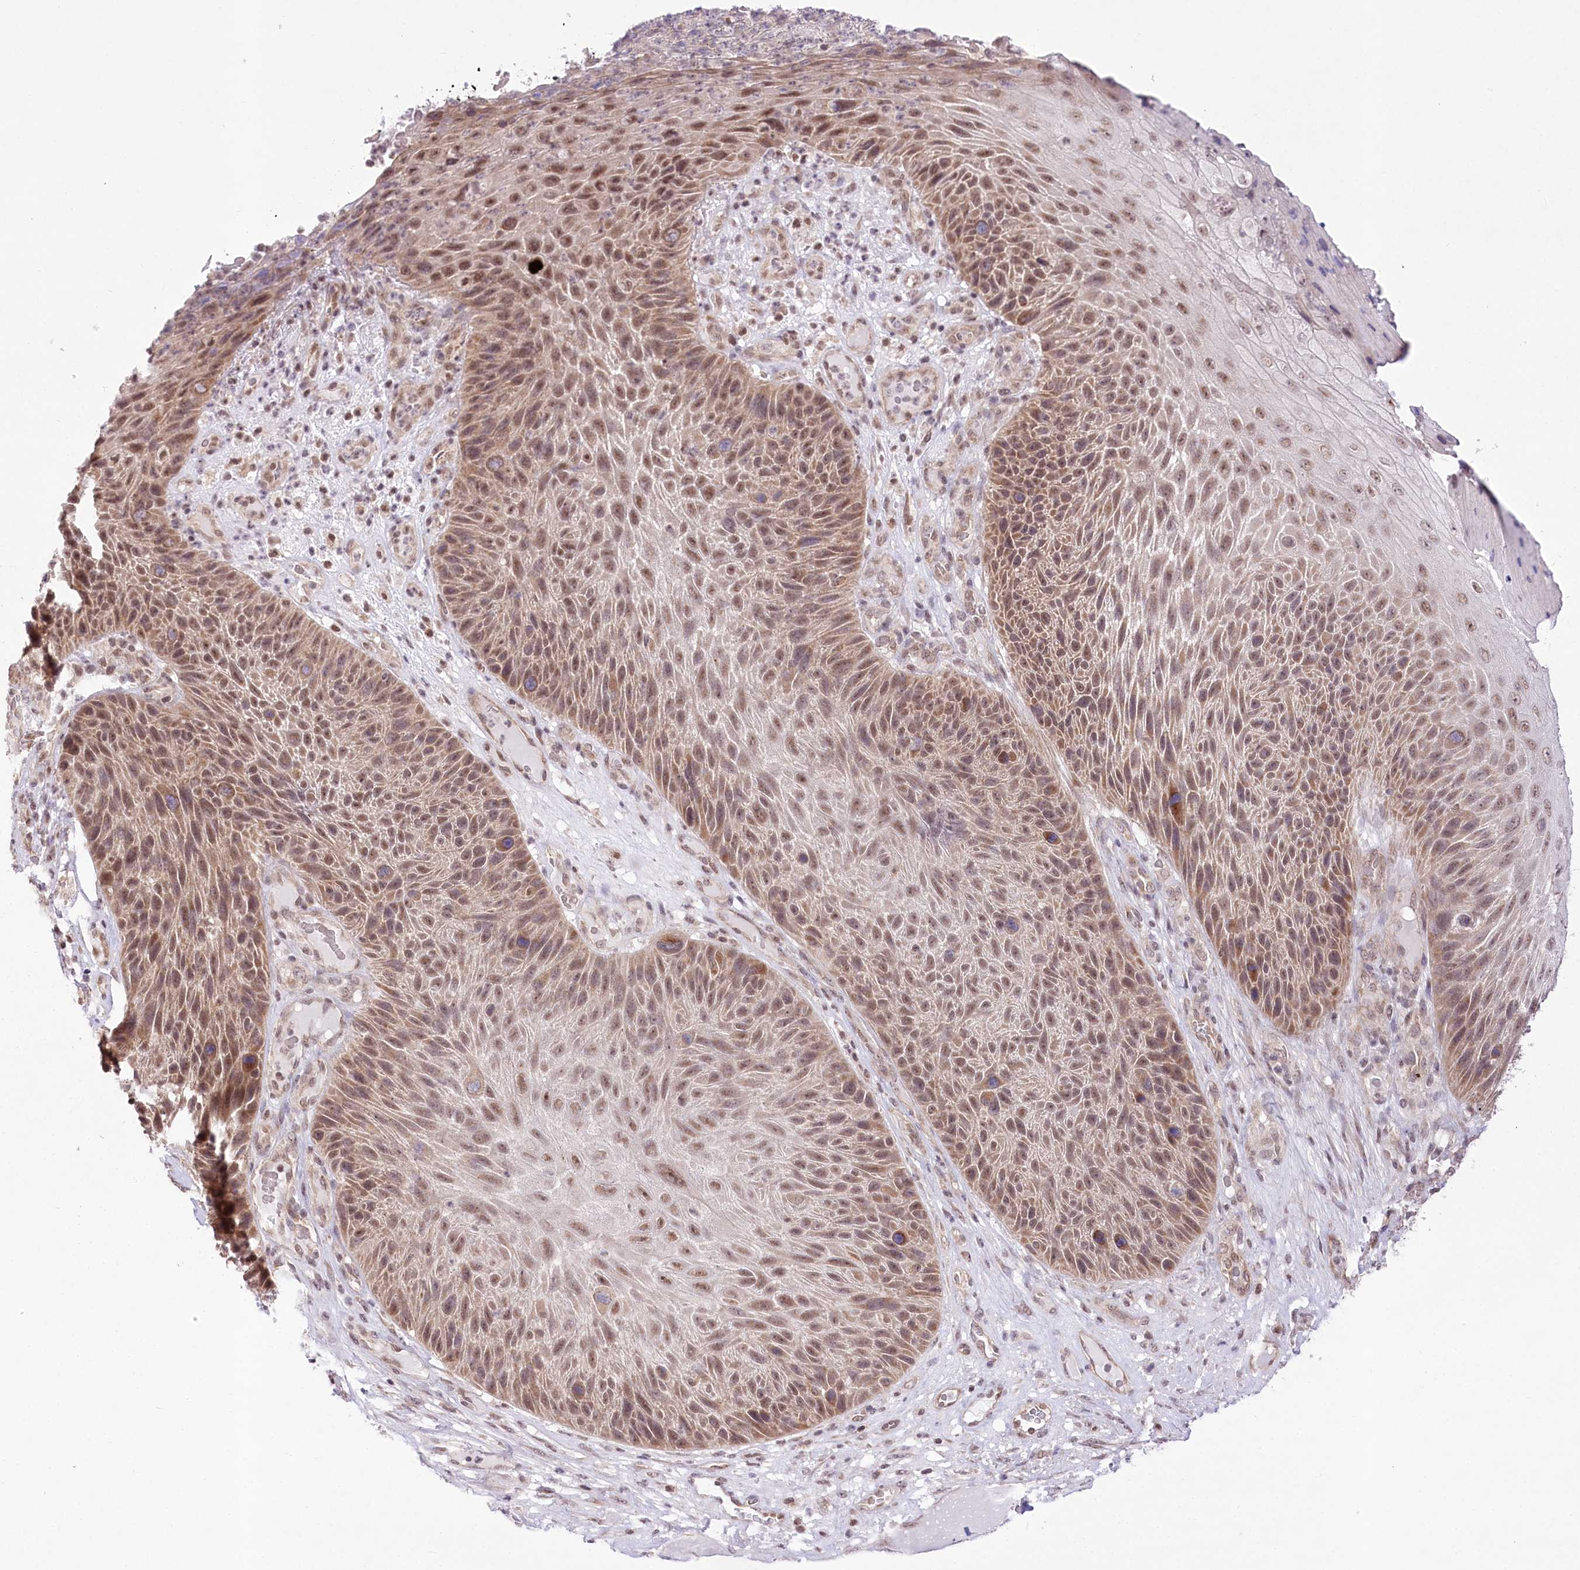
{"staining": {"intensity": "moderate", "quantity": ">75%", "location": "cytoplasmic/membranous,nuclear"}, "tissue": "skin cancer", "cell_type": "Tumor cells", "image_type": "cancer", "snomed": [{"axis": "morphology", "description": "Squamous cell carcinoma, NOS"}, {"axis": "topography", "description": "Skin"}], "caption": "Squamous cell carcinoma (skin) stained for a protein (brown) demonstrates moderate cytoplasmic/membranous and nuclear positive staining in about >75% of tumor cells.", "gene": "ZMAT2", "patient": {"sex": "female", "age": 88}}